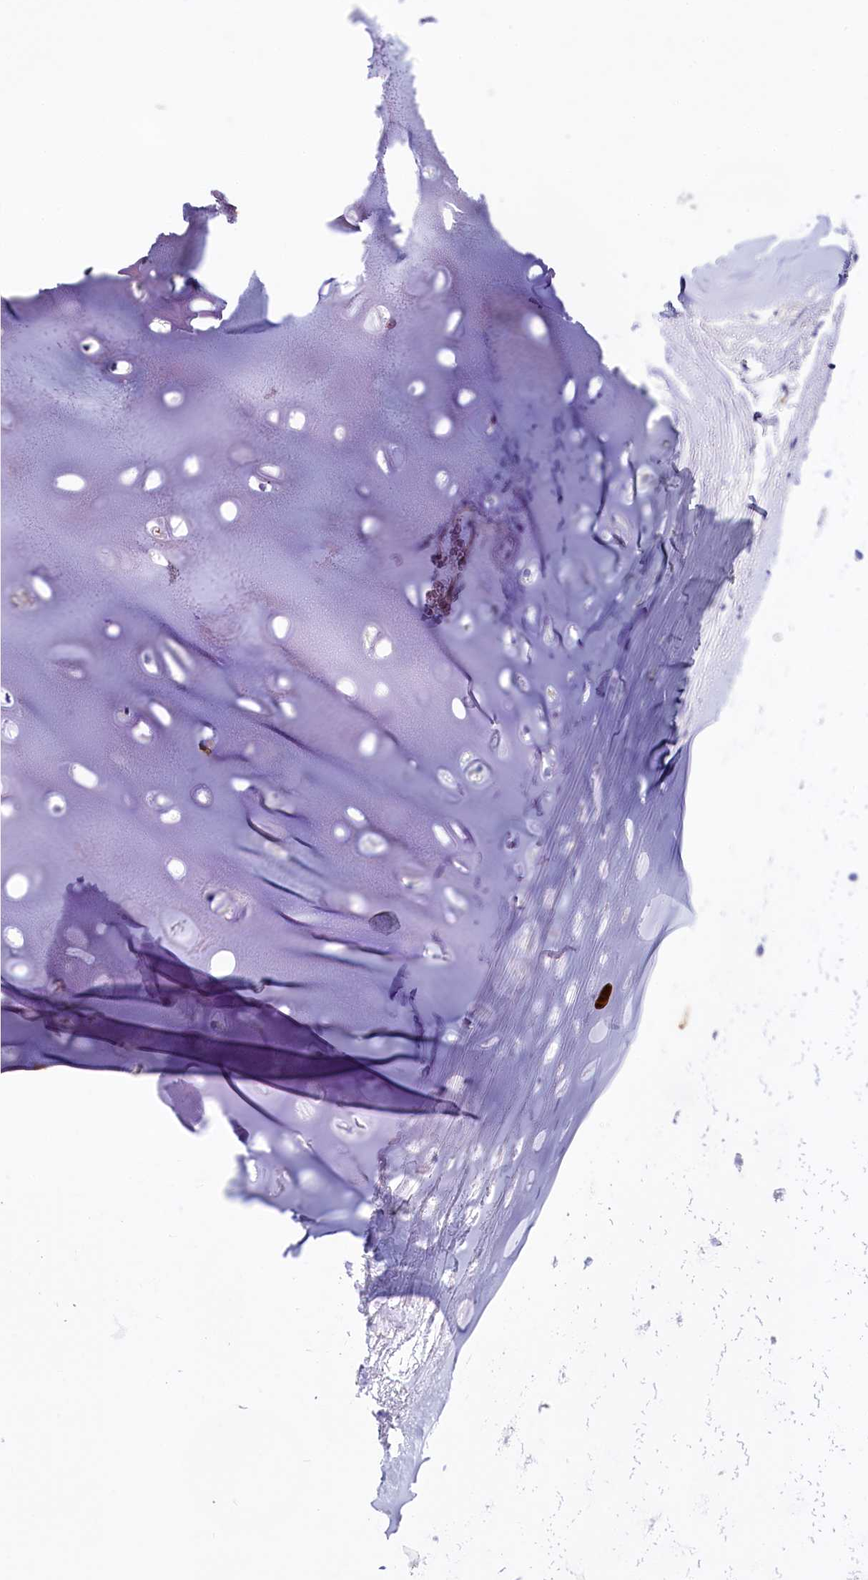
{"staining": {"intensity": "negative", "quantity": "none", "location": "none"}, "tissue": "adipose tissue", "cell_type": "Adipocytes", "image_type": "normal", "snomed": [{"axis": "morphology", "description": "Normal tissue, NOS"}, {"axis": "topography", "description": "Lymph node"}, {"axis": "topography", "description": "Bronchus"}], "caption": "A high-resolution photomicrograph shows IHC staining of benign adipose tissue, which displays no significant staining in adipocytes. The staining is performed using DAB (3,3'-diaminobenzidine) brown chromogen with nuclei counter-stained in using hematoxylin.", "gene": "INSC", "patient": {"sex": "male", "age": 63}}